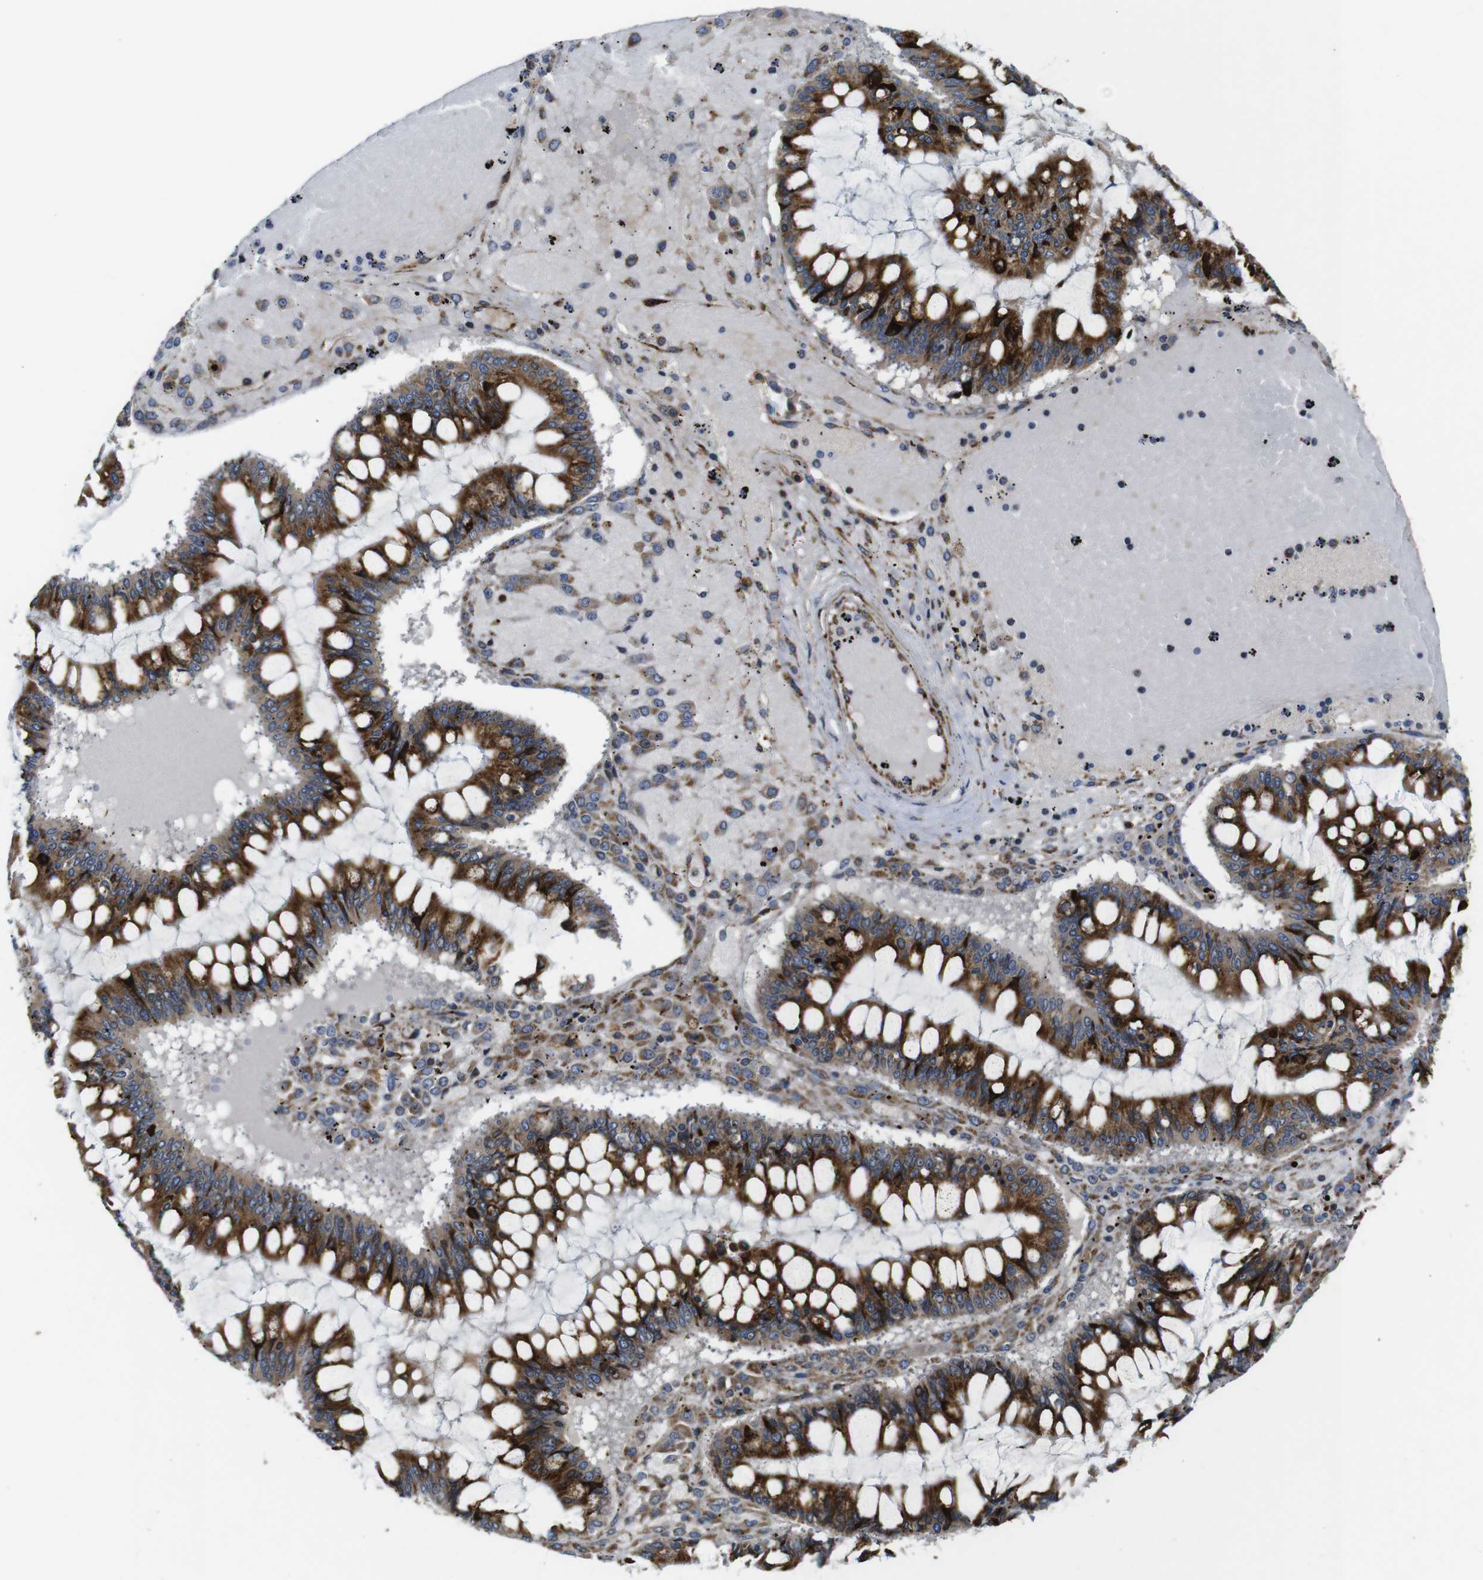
{"staining": {"intensity": "strong", "quantity": ">75%", "location": "cytoplasmic/membranous"}, "tissue": "ovarian cancer", "cell_type": "Tumor cells", "image_type": "cancer", "snomed": [{"axis": "morphology", "description": "Cystadenocarcinoma, mucinous, NOS"}, {"axis": "topography", "description": "Ovary"}], "caption": "This is an image of IHC staining of ovarian cancer, which shows strong positivity in the cytoplasmic/membranous of tumor cells.", "gene": "UBE2G2", "patient": {"sex": "female", "age": 73}}